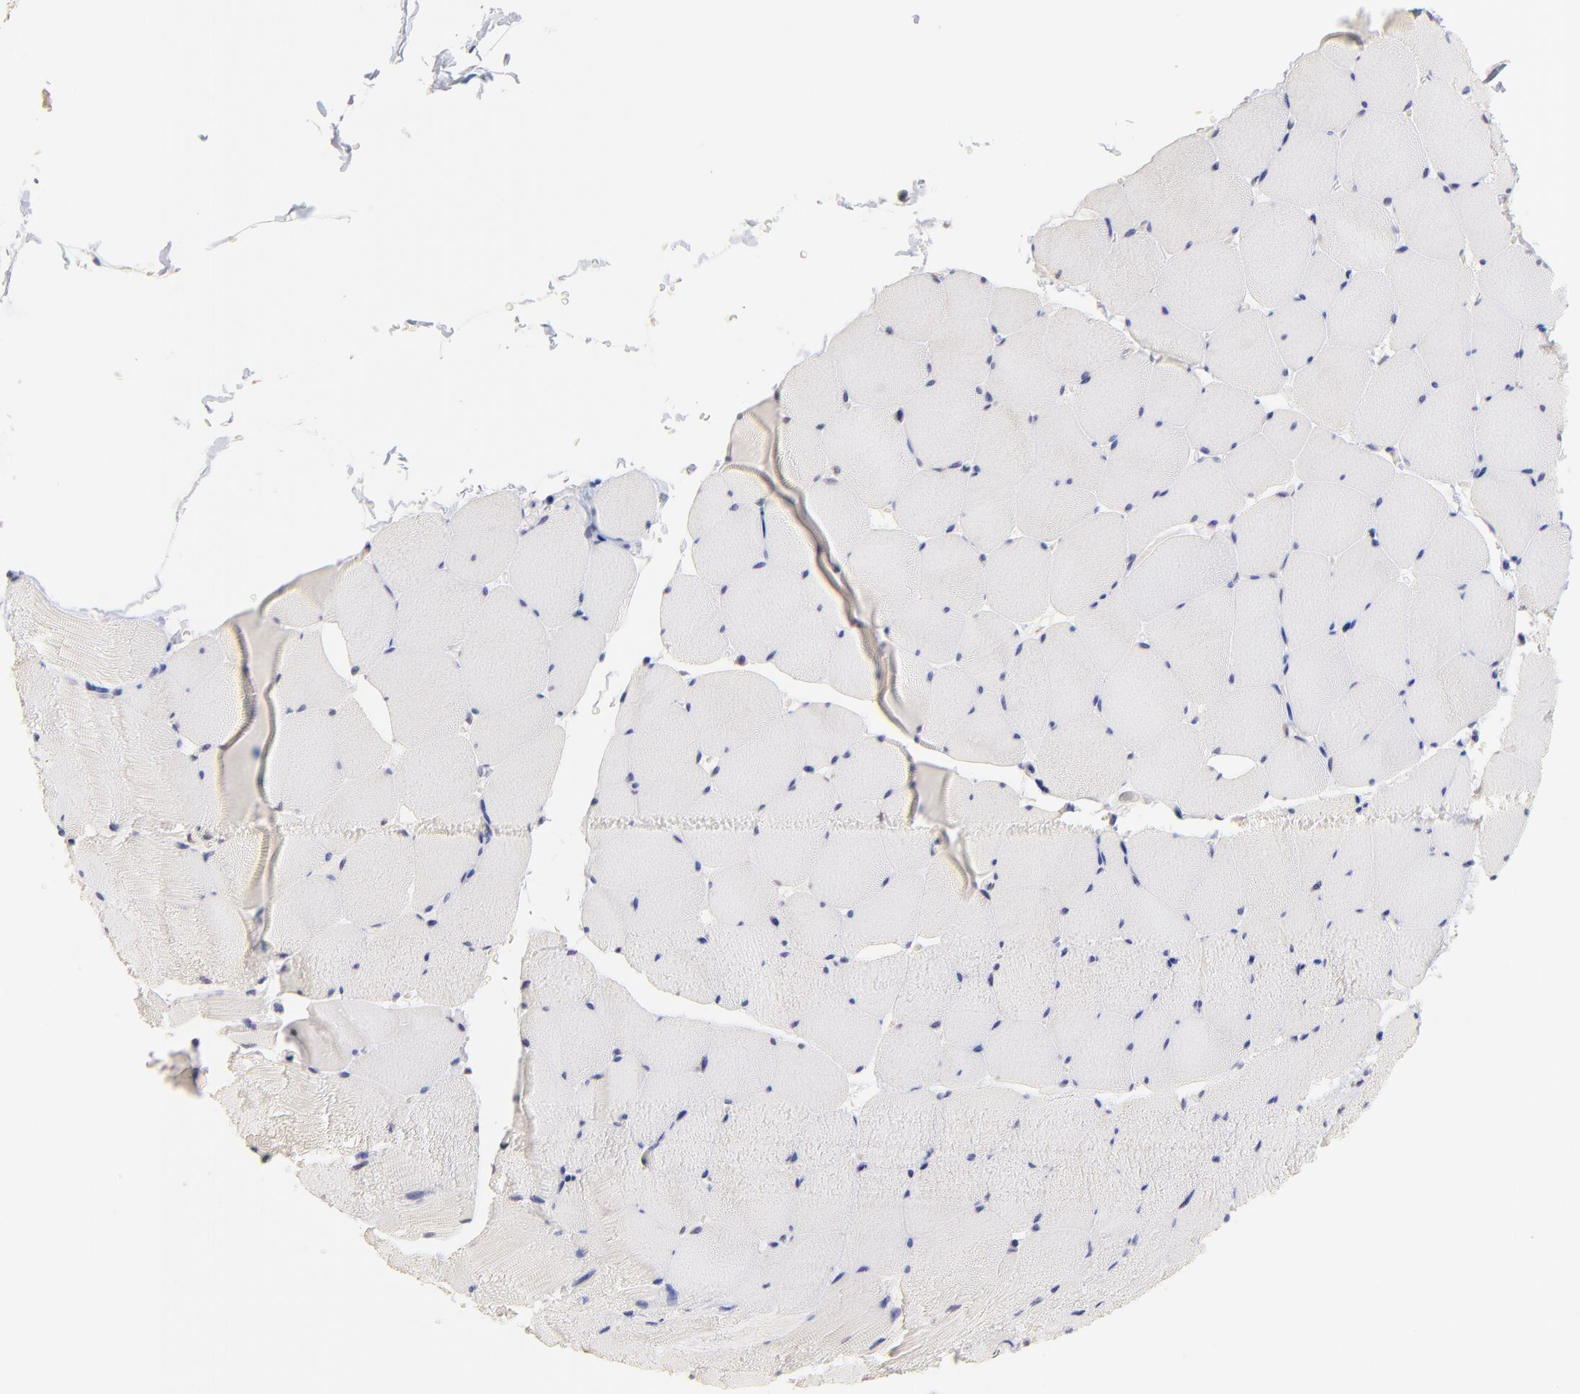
{"staining": {"intensity": "negative", "quantity": "none", "location": "none"}, "tissue": "skeletal muscle", "cell_type": "Myocytes", "image_type": "normal", "snomed": [{"axis": "morphology", "description": "Normal tissue, NOS"}, {"axis": "topography", "description": "Skeletal muscle"}], "caption": "Myocytes show no significant staining in normal skeletal muscle. The staining was performed using DAB to visualize the protein expression in brown, while the nuclei were stained in blue with hematoxylin (Magnification: 20x).", "gene": "RIBC2", "patient": {"sex": "male", "age": 62}}